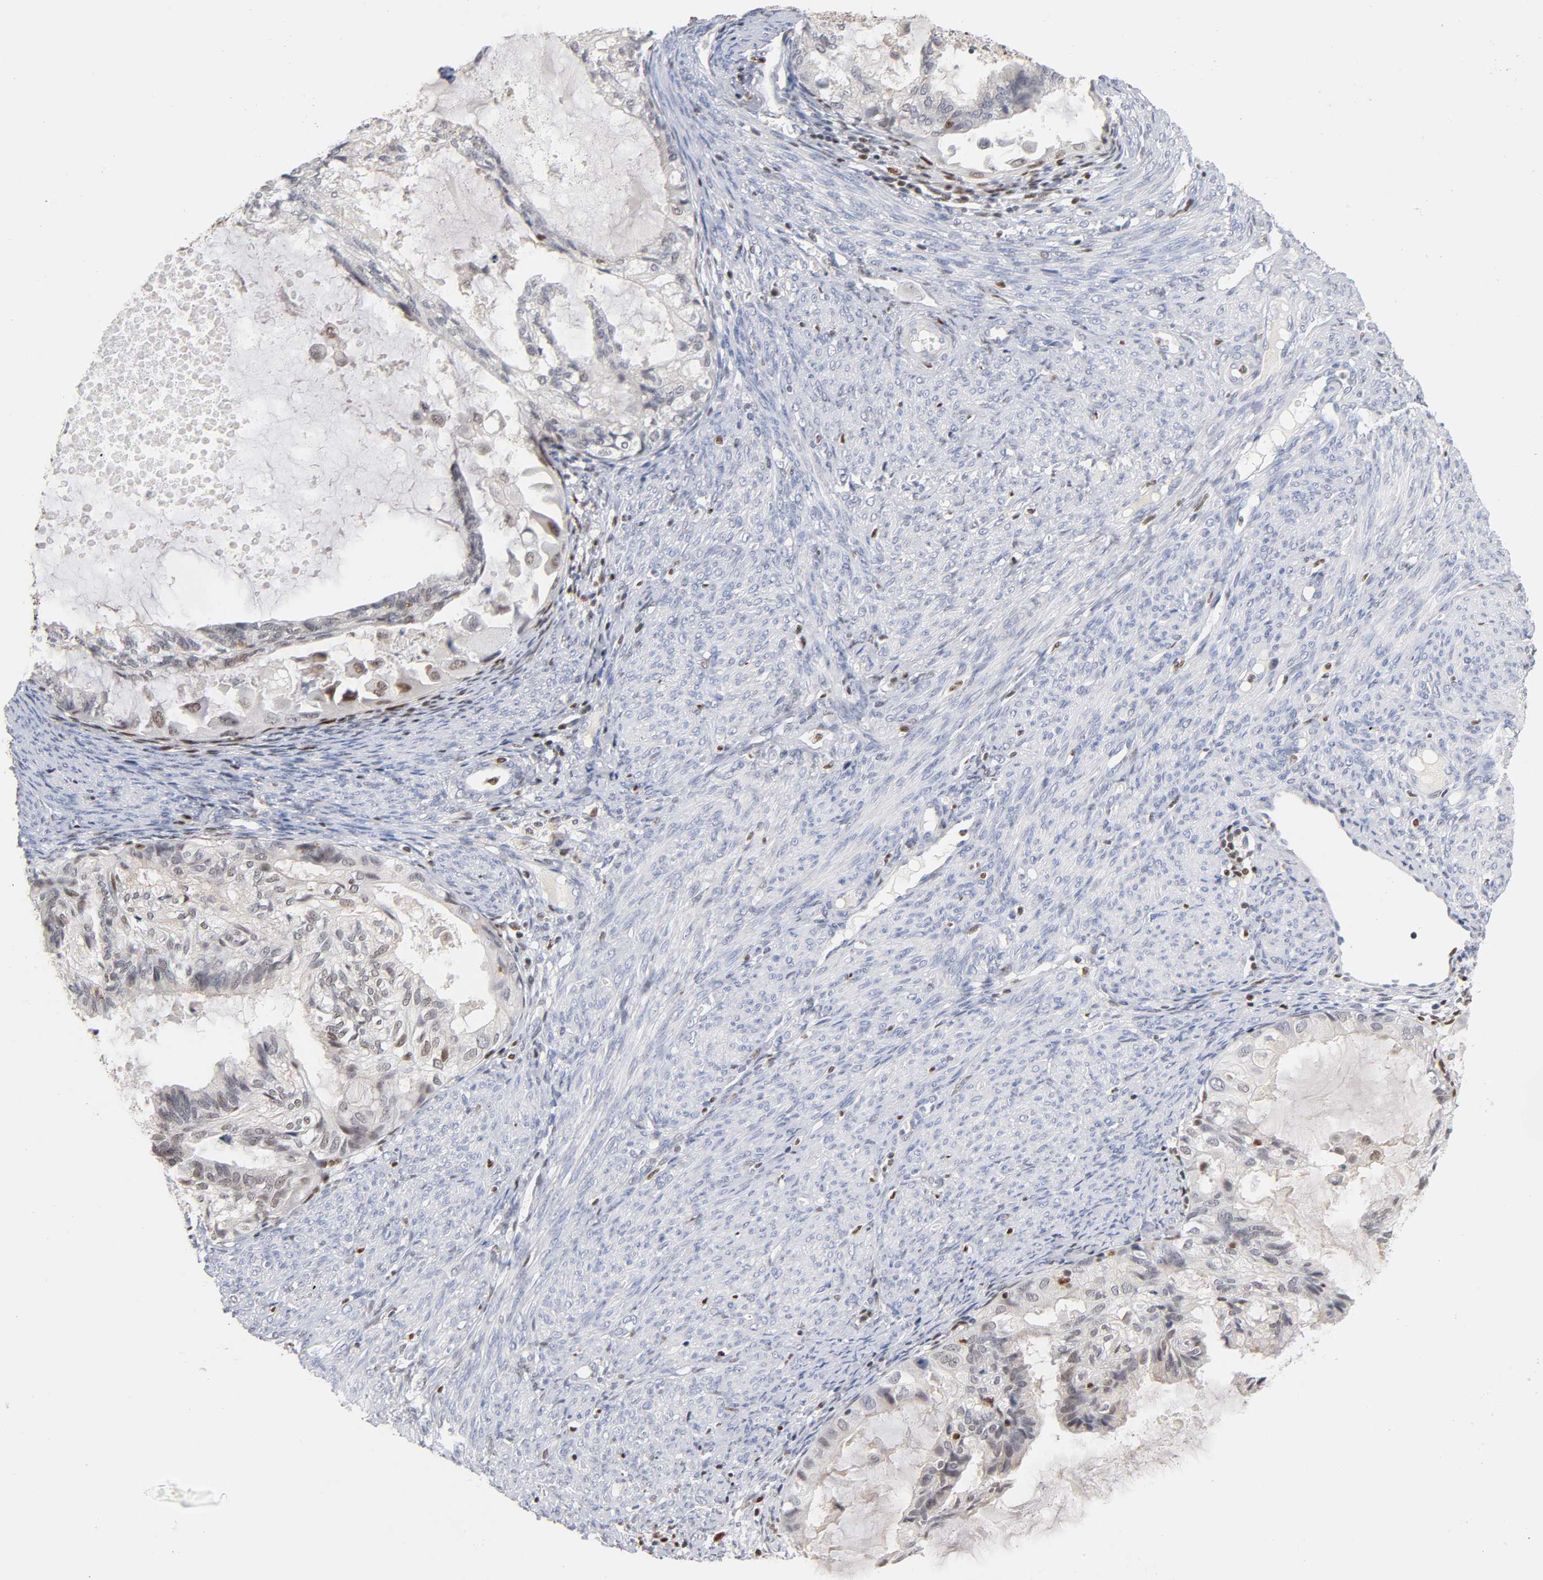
{"staining": {"intensity": "weak", "quantity": "<25%", "location": "nuclear"}, "tissue": "cervical cancer", "cell_type": "Tumor cells", "image_type": "cancer", "snomed": [{"axis": "morphology", "description": "Normal tissue, NOS"}, {"axis": "morphology", "description": "Adenocarcinoma, NOS"}, {"axis": "topography", "description": "Cervix"}, {"axis": "topography", "description": "Endometrium"}], "caption": "Immunohistochemistry photomicrograph of adenocarcinoma (cervical) stained for a protein (brown), which shows no expression in tumor cells.", "gene": "RUNX1", "patient": {"sex": "female", "age": 86}}